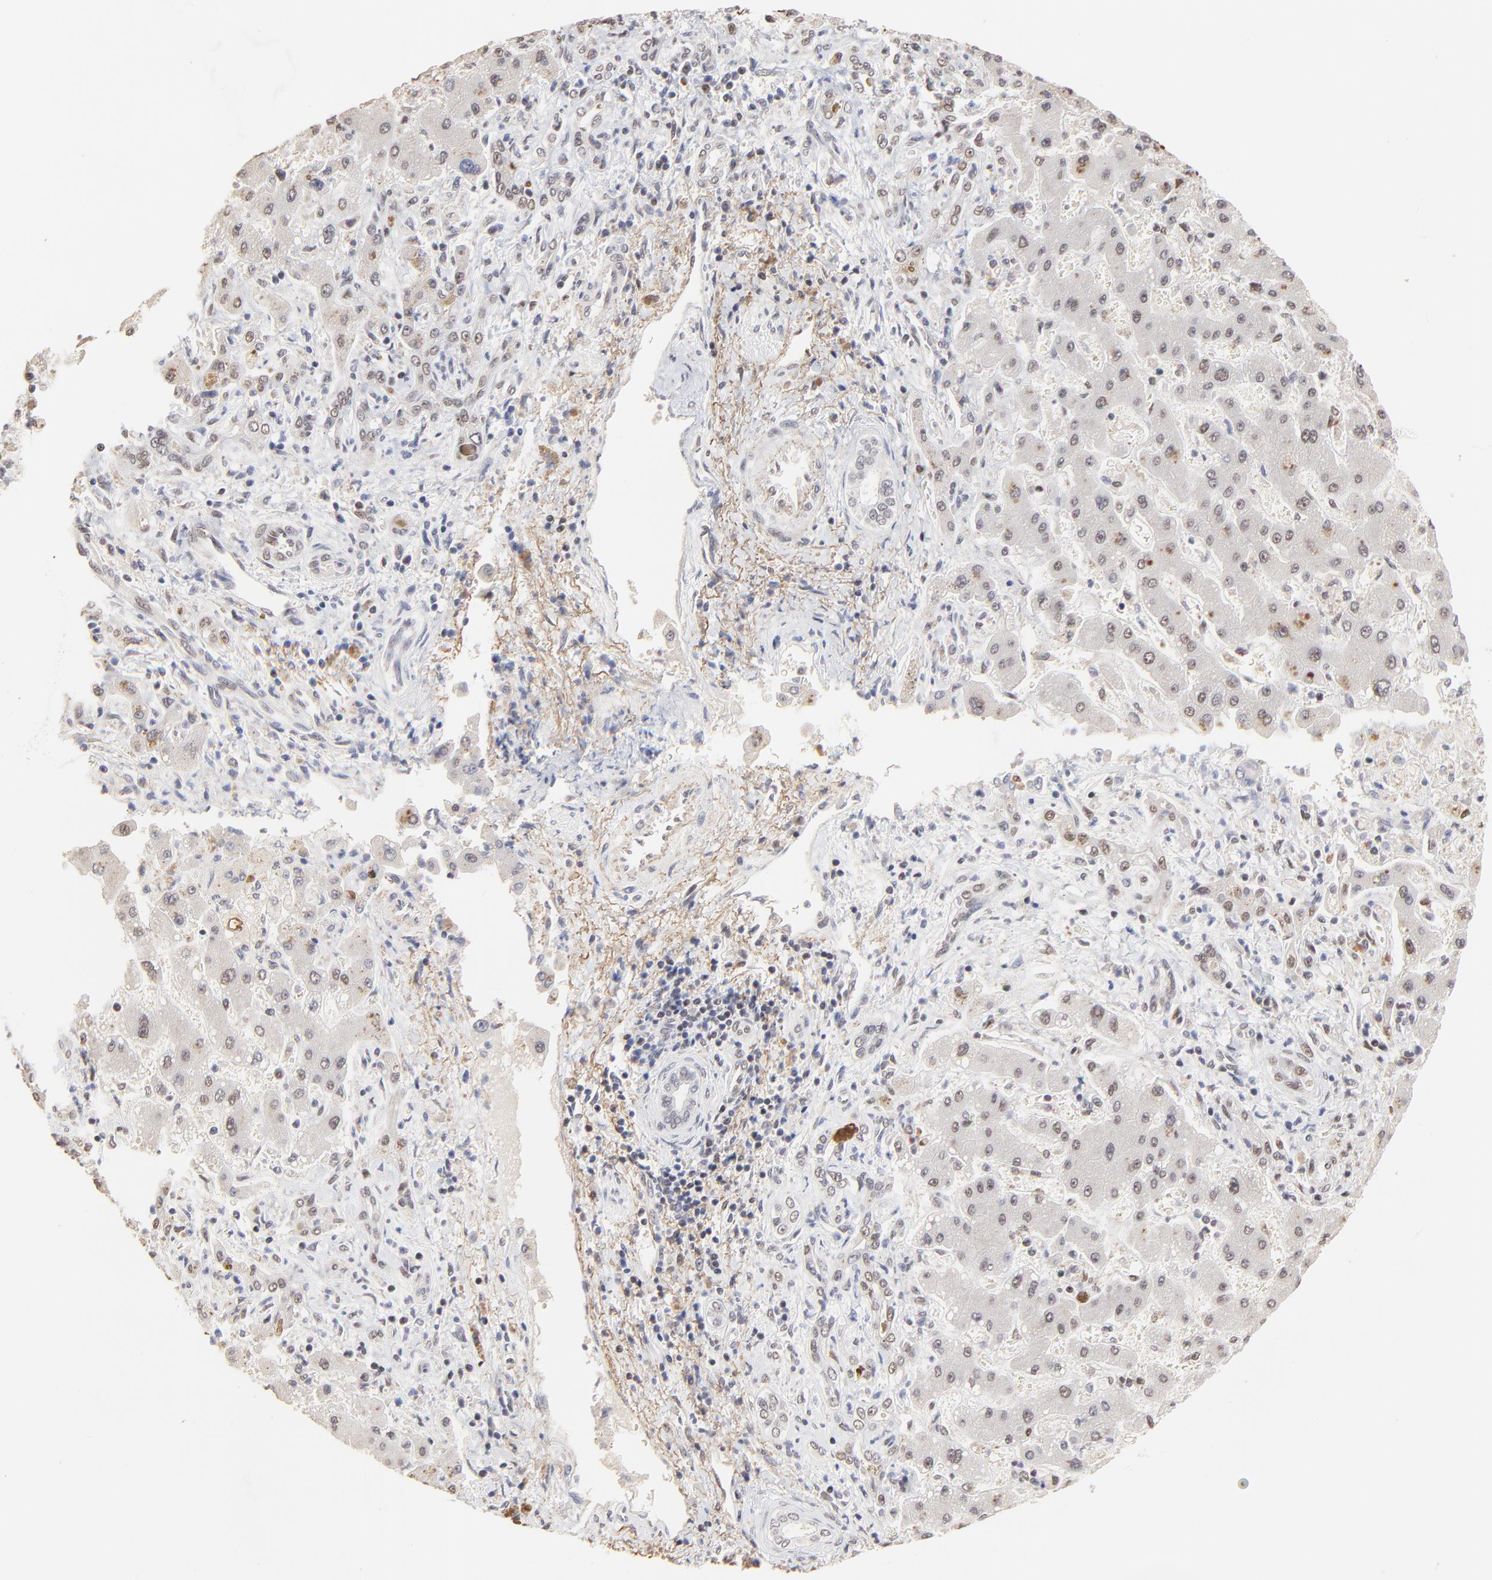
{"staining": {"intensity": "weak", "quantity": "25%-75%", "location": "nuclear"}, "tissue": "liver cancer", "cell_type": "Tumor cells", "image_type": "cancer", "snomed": [{"axis": "morphology", "description": "Cholangiocarcinoma"}, {"axis": "topography", "description": "Liver"}], "caption": "A low amount of weak nuclear positivity is identified in about 25%-75% of tumor cells in liver cancer (cholangiocarcinoma) tissue.", "gene": "OGFOD1", "patient": {"sex": "male", "age": 50}}